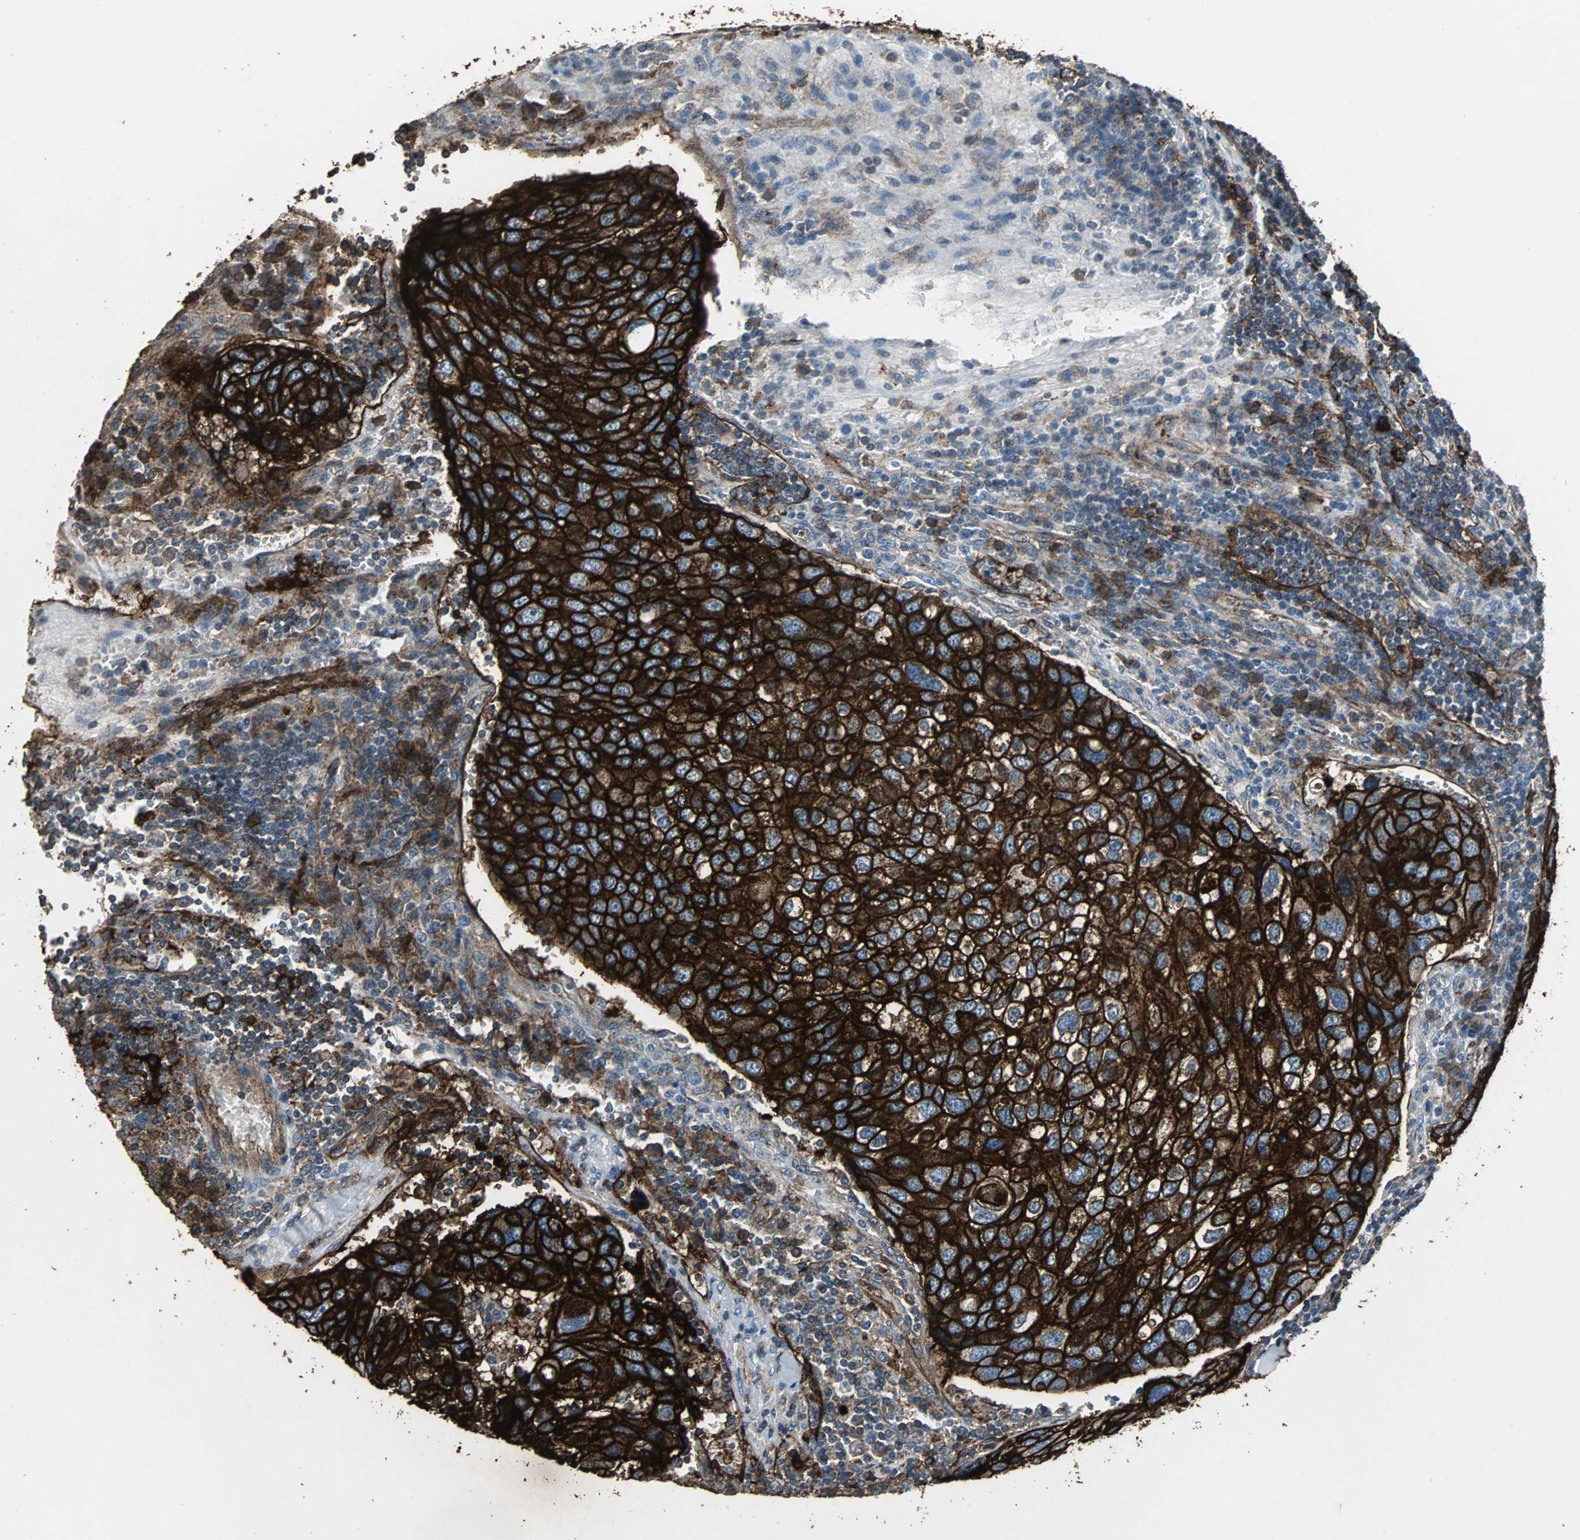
{"staining": {"intensity": "strong", "quantity": ">75%", "location": "cytoplasmic/membranous"}, "tissue": "urothelial cancer", "cell_type": "Tumor cells", "image_type": "cancer", "snomed": [{"axis": "morphology", "description": "Urothelial carcinoma, High grade"}, {"axis": "topography", "description": "Lymph node"}, {"axis": "topography", "description": "Urinary bladder"}], "caption": "This photomicrograph demonstrates immunohistochemistry (IHC) staining of urothelial cancer, with high strong cytoplasmic/membranous staining in about >75% of tumor cells.", "gene": "F11R", "patient": {"sex": "male", "age": 51}}